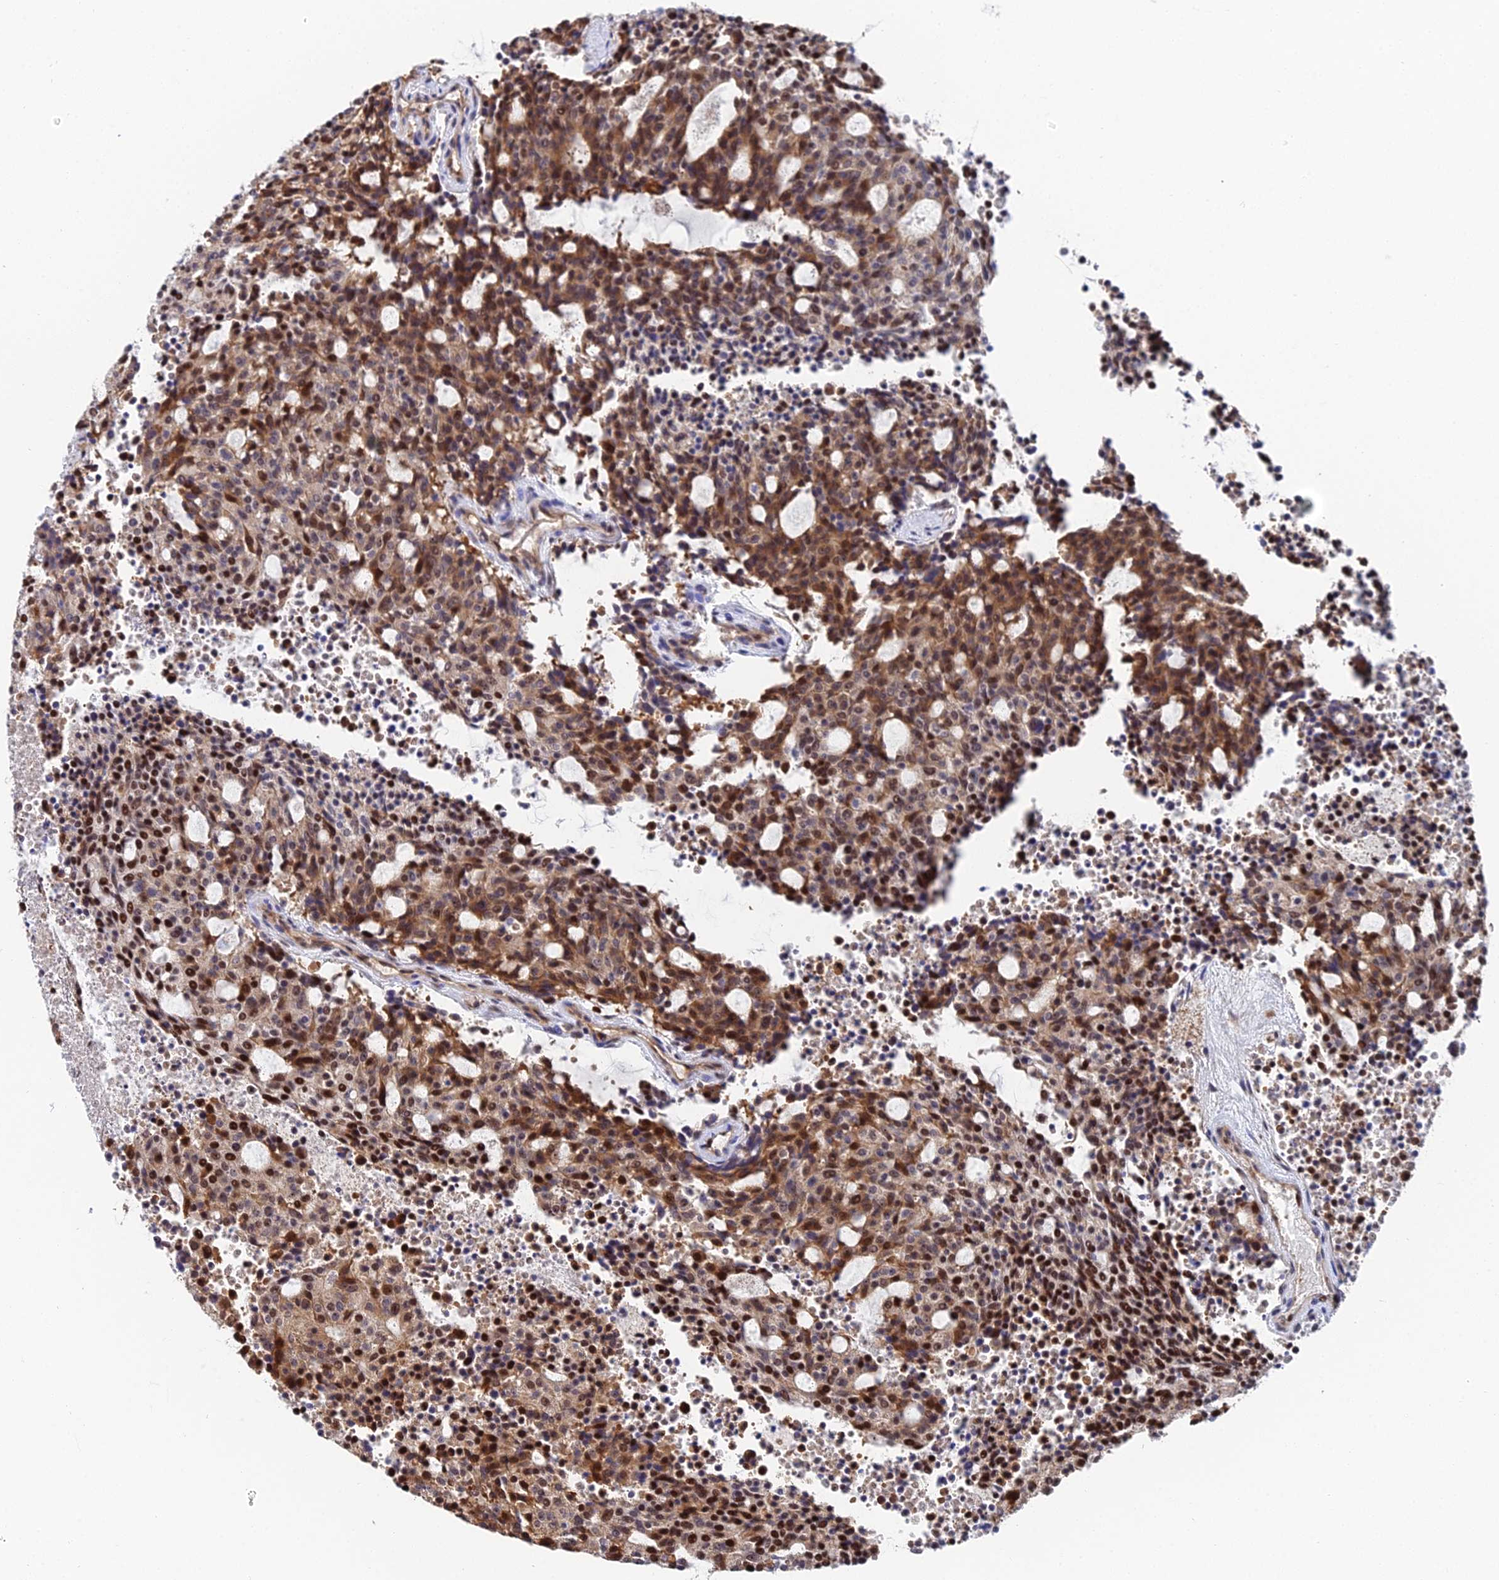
{"staining": {"intensity": "strong", "quantity": ">75%", "location": "cytoplasmic/membranous,nuclear"}, "tissue": "carcinoid", "cell_type": "Tumor cells", "image_type": "cancer", "snomed": [{"axis": "morphology", "description": "Carcinoid, malignant, NOS"}, {"axis": "topography", "description": "Pancreas"}], "caption": "This photomicrograph exhibits immunohistochemistry staining of human carcinoid (malignant), with high strong cytoplasmic/membranous and nuclear staining in about >75% of tumor cells.", "gene": "TIFA", "patient": {"sex": "female", "age": 54}}